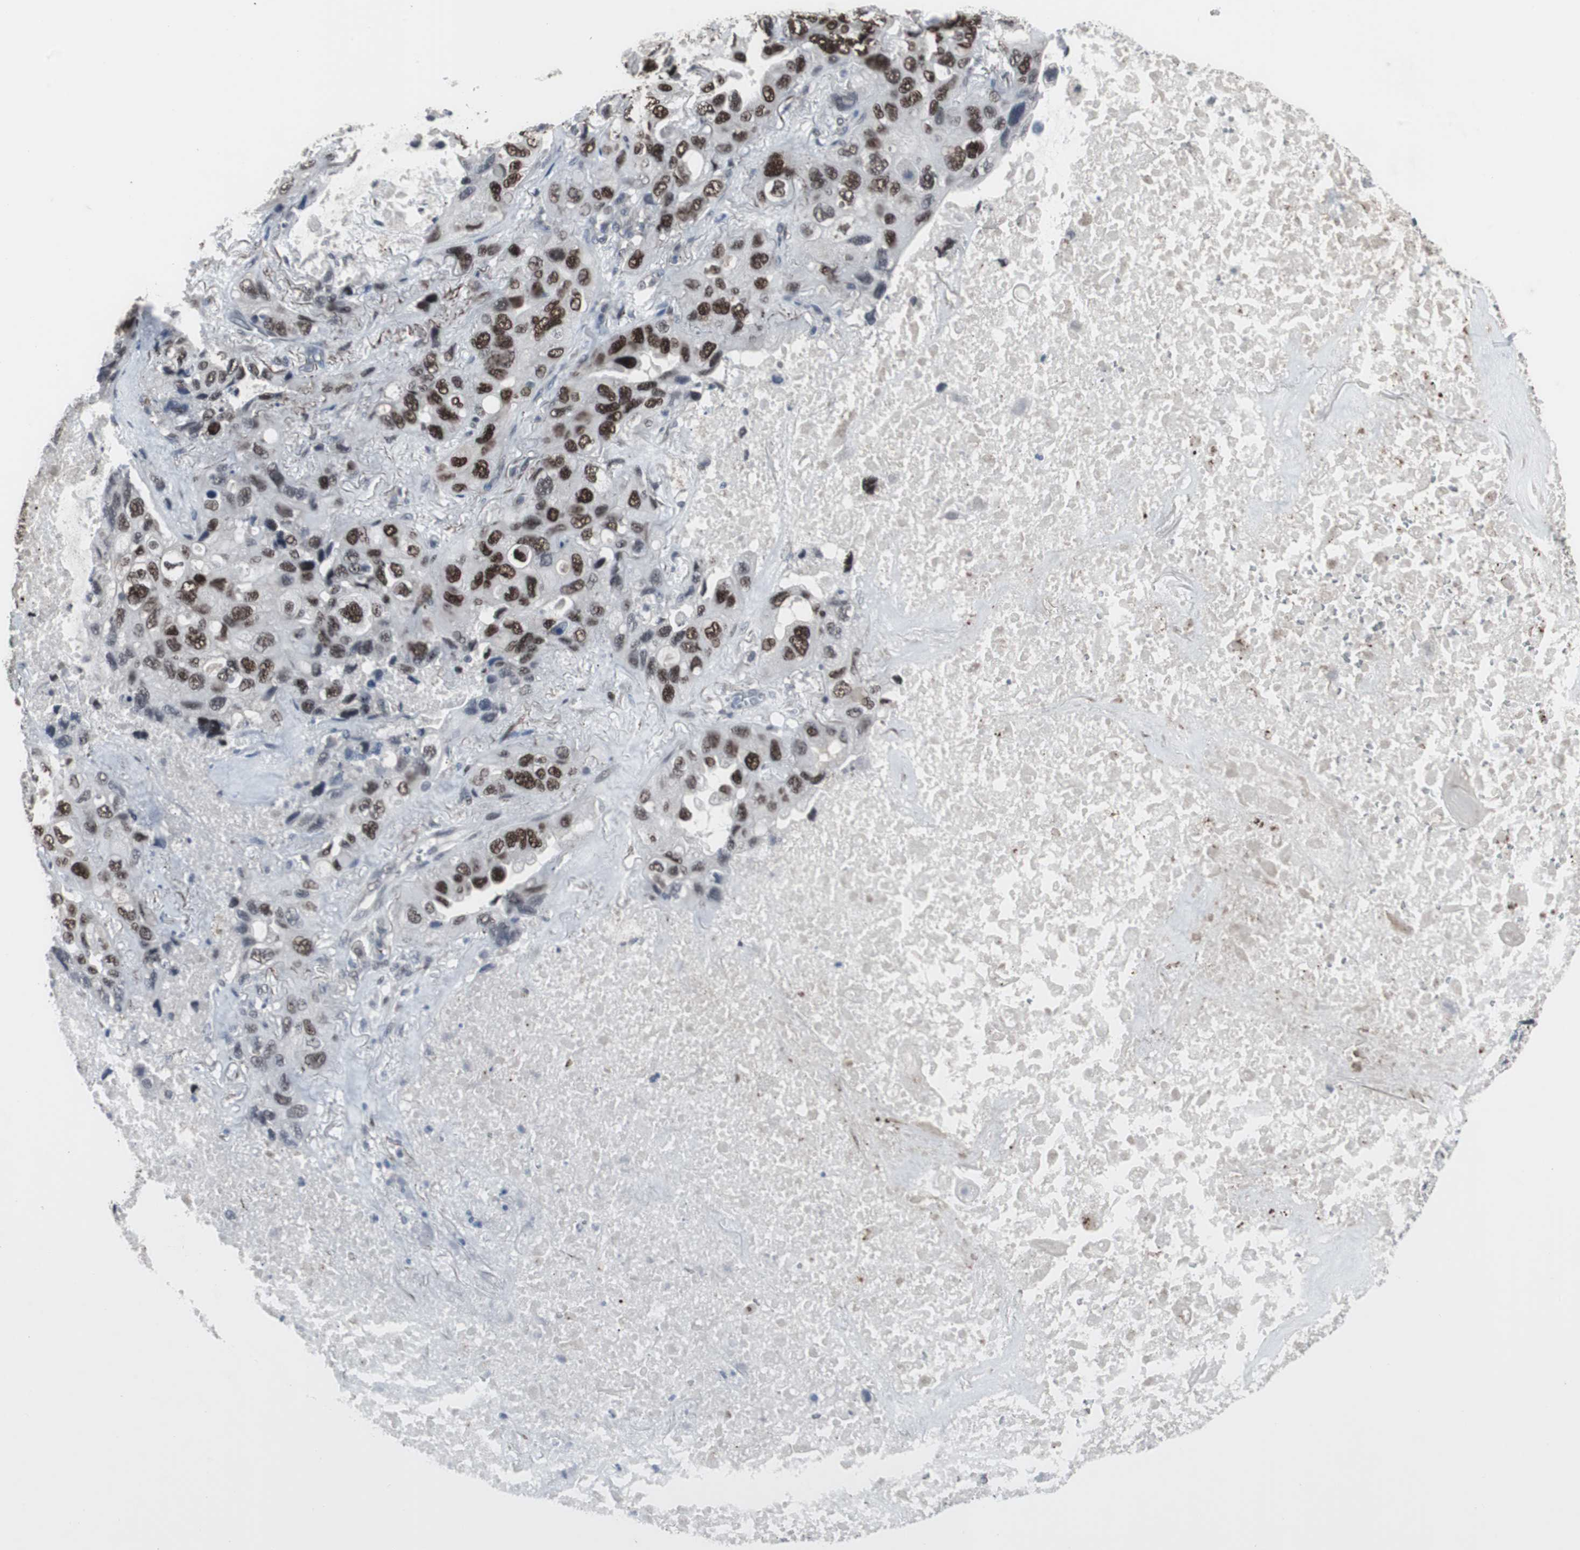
{"staining": {"intensity": "strong", "quantity": ">75%", "location": "nuclear"}, "tissue": "lung cancer", "cell_type": "Tumor cells", "image_type": "cancer", "snomed": [{"axis": "morphology", "description": "Squamous cell carcinoma, NOS"}, {"axis": "topography", "description": "Lung"}], "caption": "Immunohistochemistry image of neoplastic tissue: lung cancer stained using immunohistochemistry (IHC) demonstrates high levels of strong protein expression localized specifically in the nuclear of tumor cells, appearing as a nuclear brown color.", "gene": "FOXP4", "patient": {"sex": "female", "age": 73}}